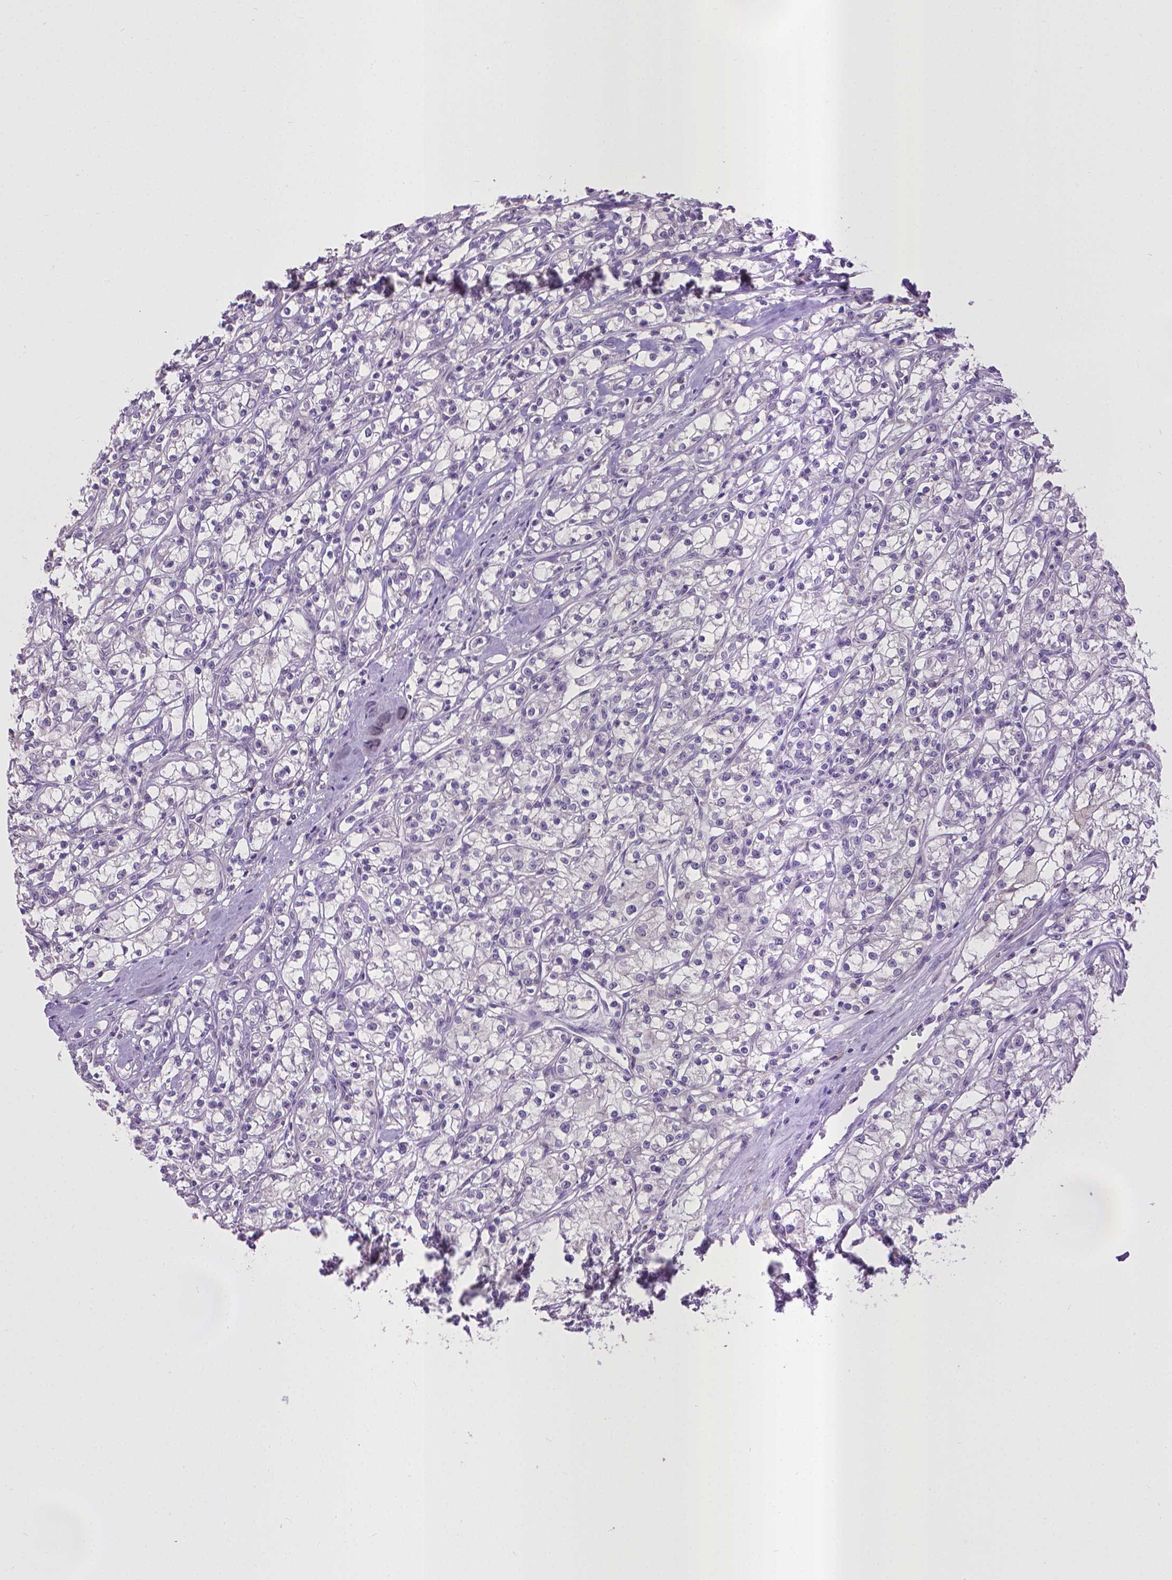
{"staining": {"intensity": "negative", "quantity": "none", "location": "none"}, "tissue": "renal cancer", "cell_type": "Tumor cells", "image_type": "cancer", "snomed": [{"axis": "morphology", "description": "Adenocarcinoma, NOS"}, {"axis": "topography", "description": "Kidney"}], "caption": "Tumor cells are negative for brown protein staining in renal cancer.", "gene": "CPM", "patient": {"sex": "female", "age": 59}}